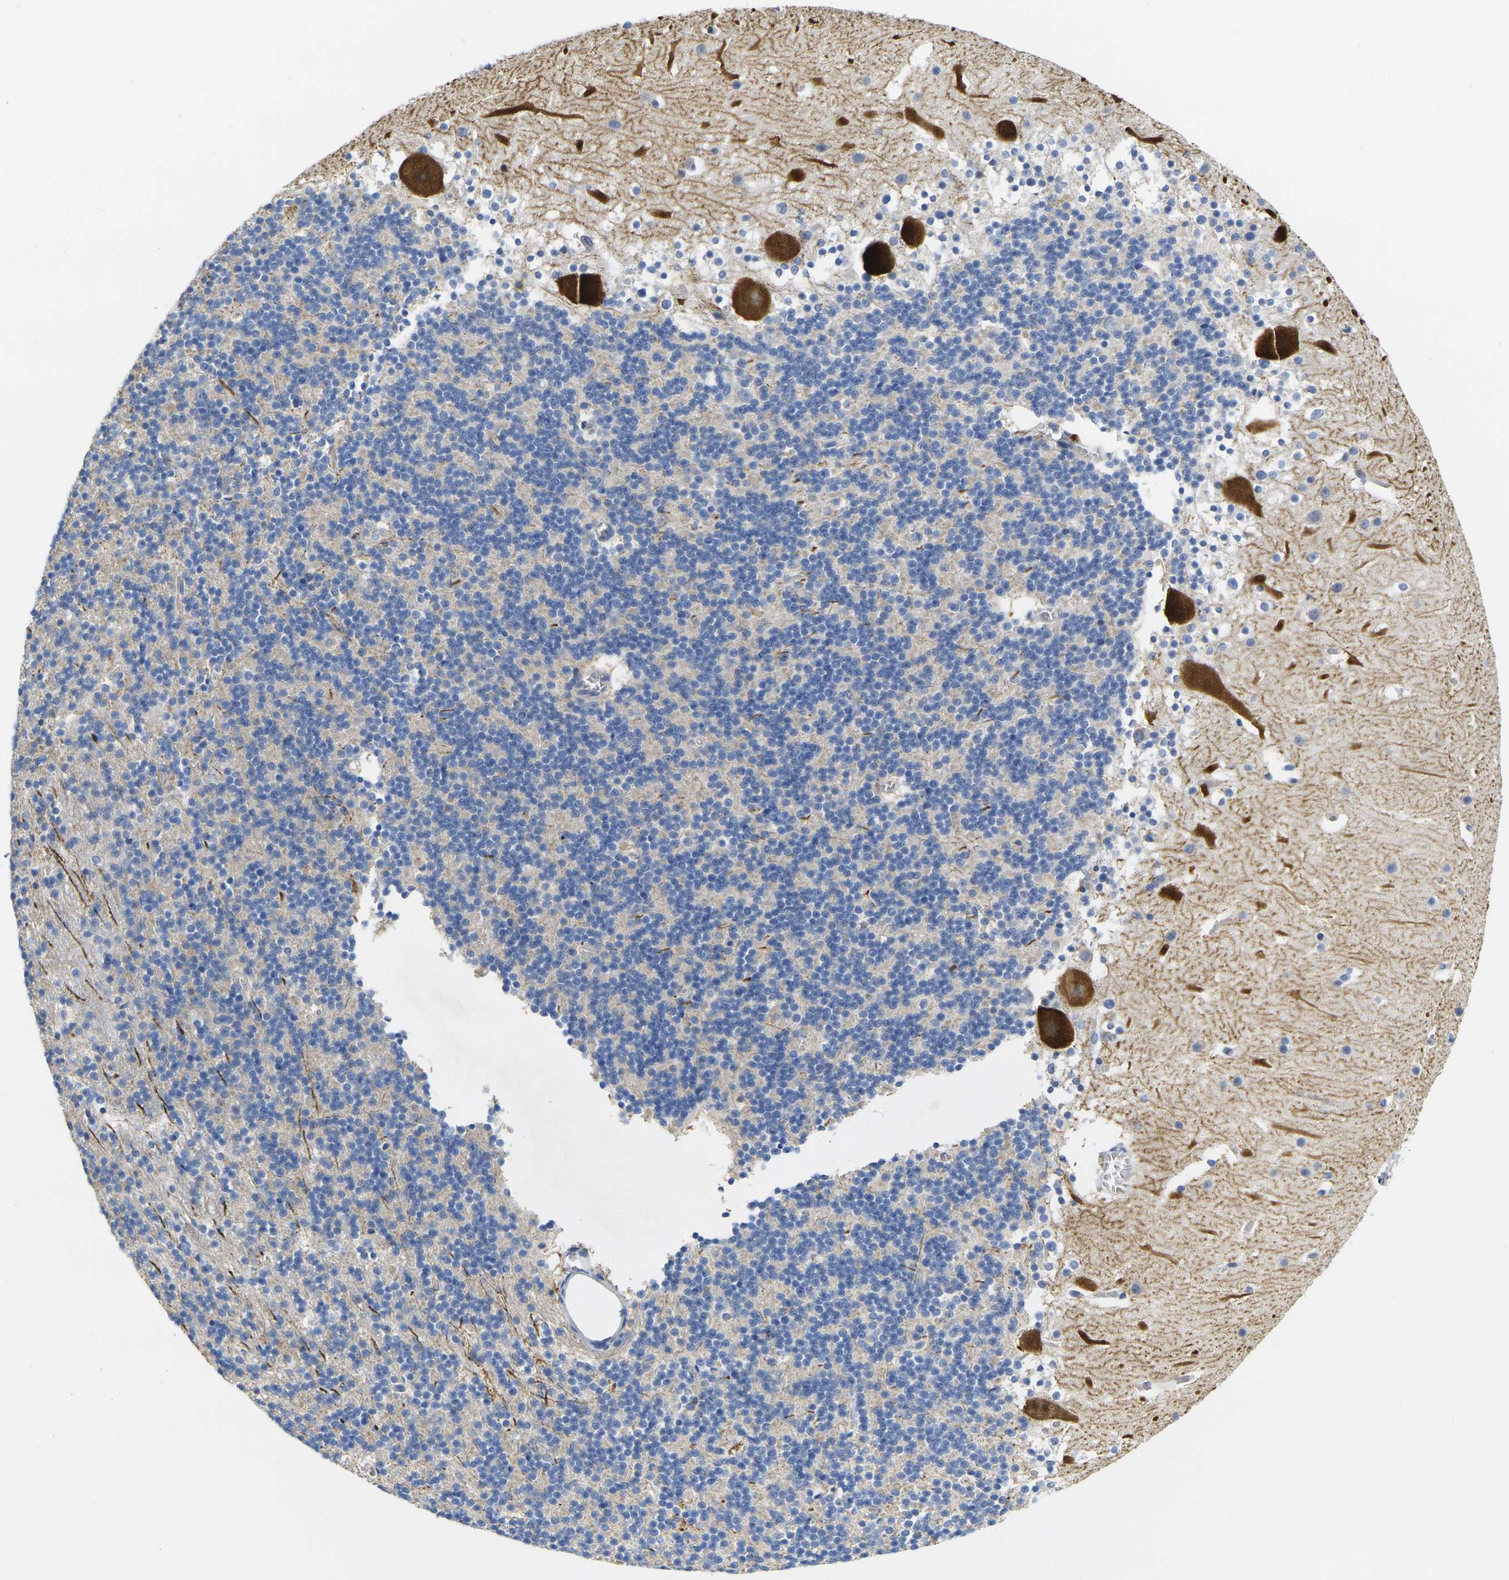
{"staining": {"intensity": "negative", "quantity": "none", "location": "none"}, "tissue": "cerebellum", "cell_type": "Cells in granular layer", "image_type": "normal", "snomed": [{"axis": "morphology", "description": "Normal tissue, NOS"}, {"axis": "topography", "description": "Cerebellum"}], "caption": "Immunohistochemistry photomicrograph of normal human cerebellum stained for a protein (brown), which shows no expression in cells in granular layer. (DAB (3,3'-diaminobenzidine) IHC with hematoxylin counter stain).", "gene": "NOCT", "patient": {"sex": "male", "age": 45}}